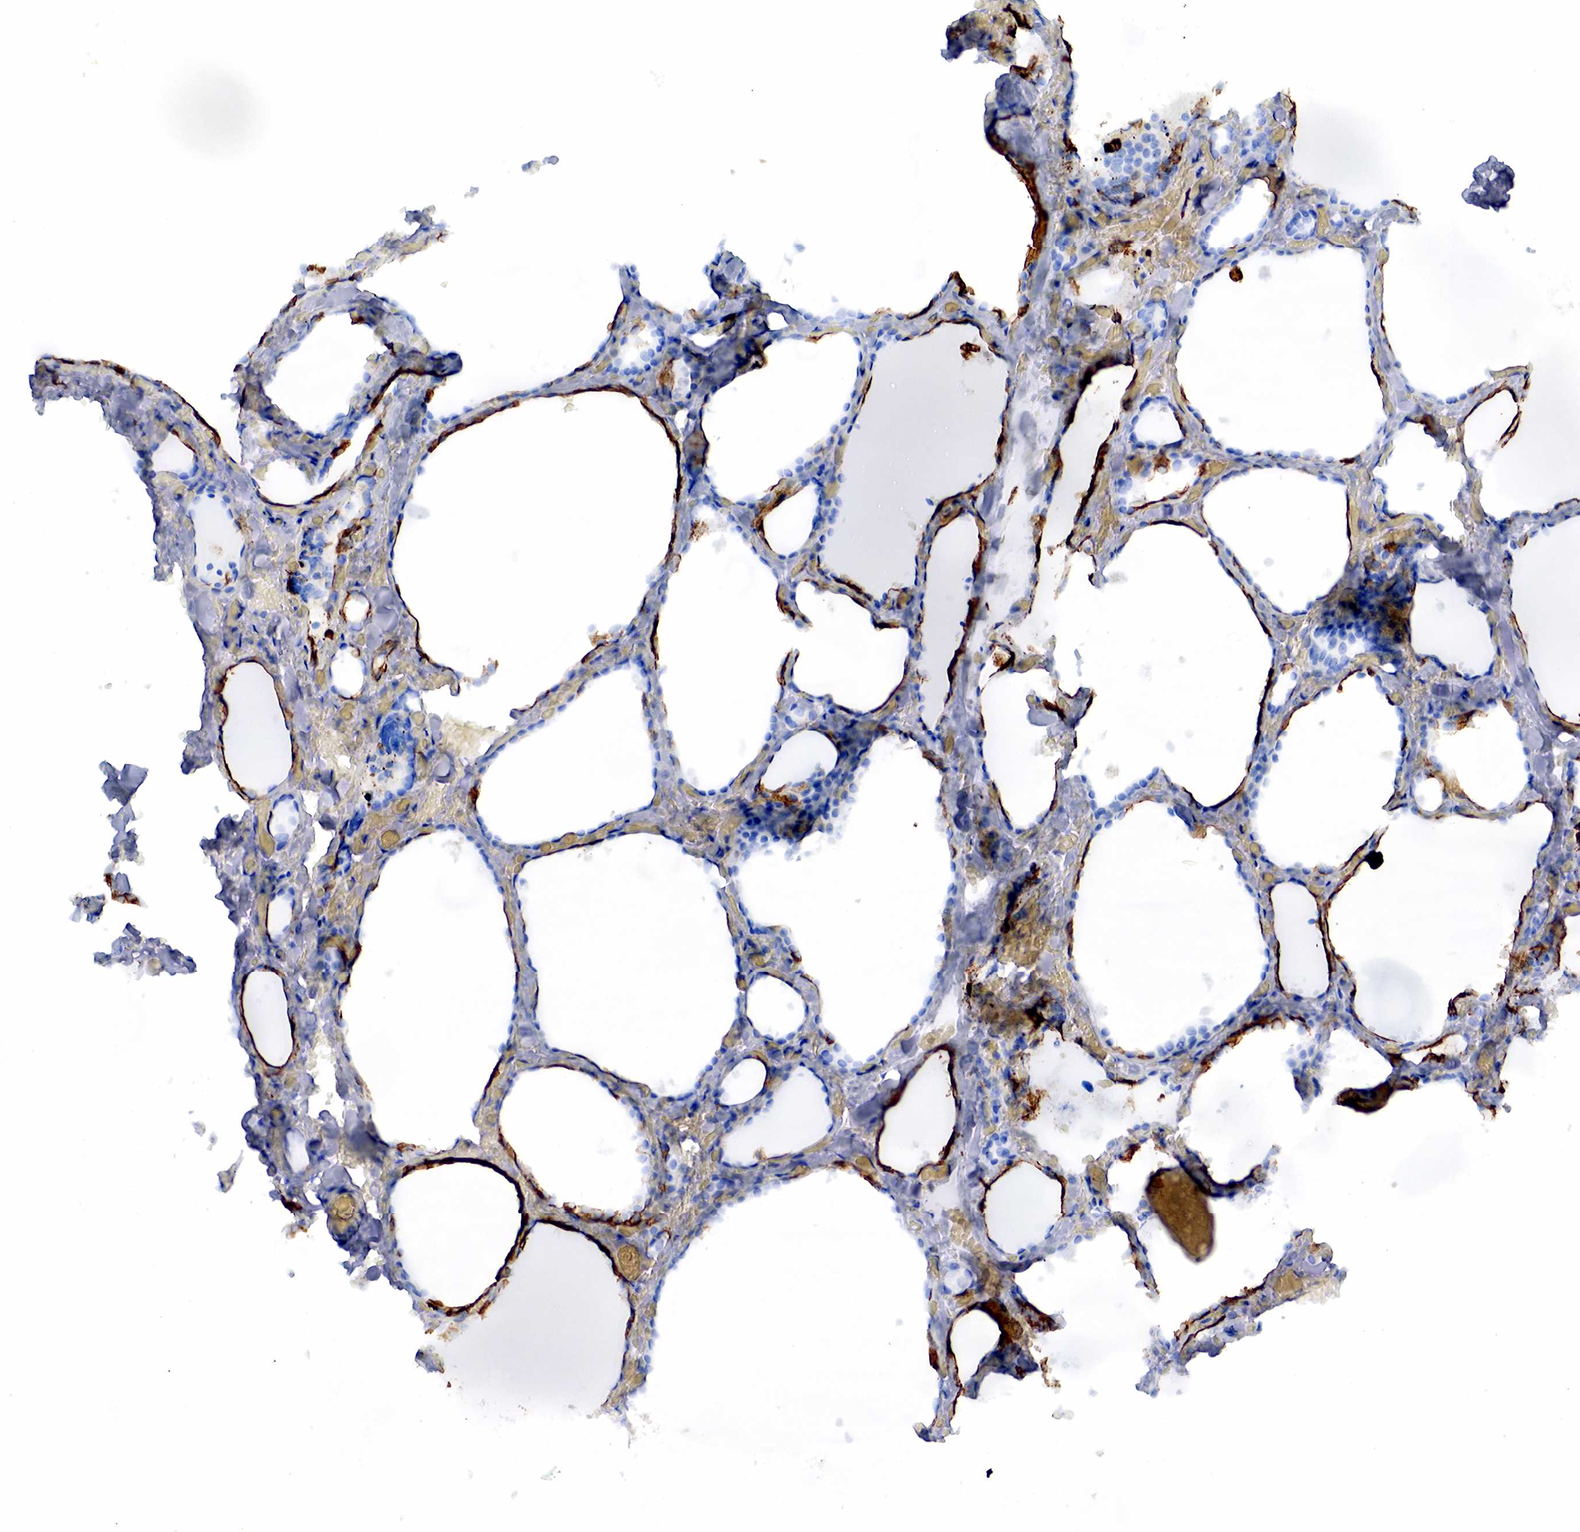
{"staining": {"intensity": "strong", "quantity": ">75%", "location": "cytoplasmic/membranous"}, "tissue": "thyroid gland", "cell_type": "Glandular cells", "image_type": "normal", "snomed": [{"axis": "morphology", "description": "Normal tissue, NOS"}, {"axis": "topography", "description": "Thyroid gland"}], "caption": "IHC photomicrograph of benign thyroid gland: thyroid gland stained using immunohistochemistry reveals high levels of strong protein expression localized specifically in the cytoplasmic/membranous of glandular cells, appearing as a cytoplasmic/membranous brown color.", "gene": "KRT19", "patient": {"sex": "male", "age": 34}}